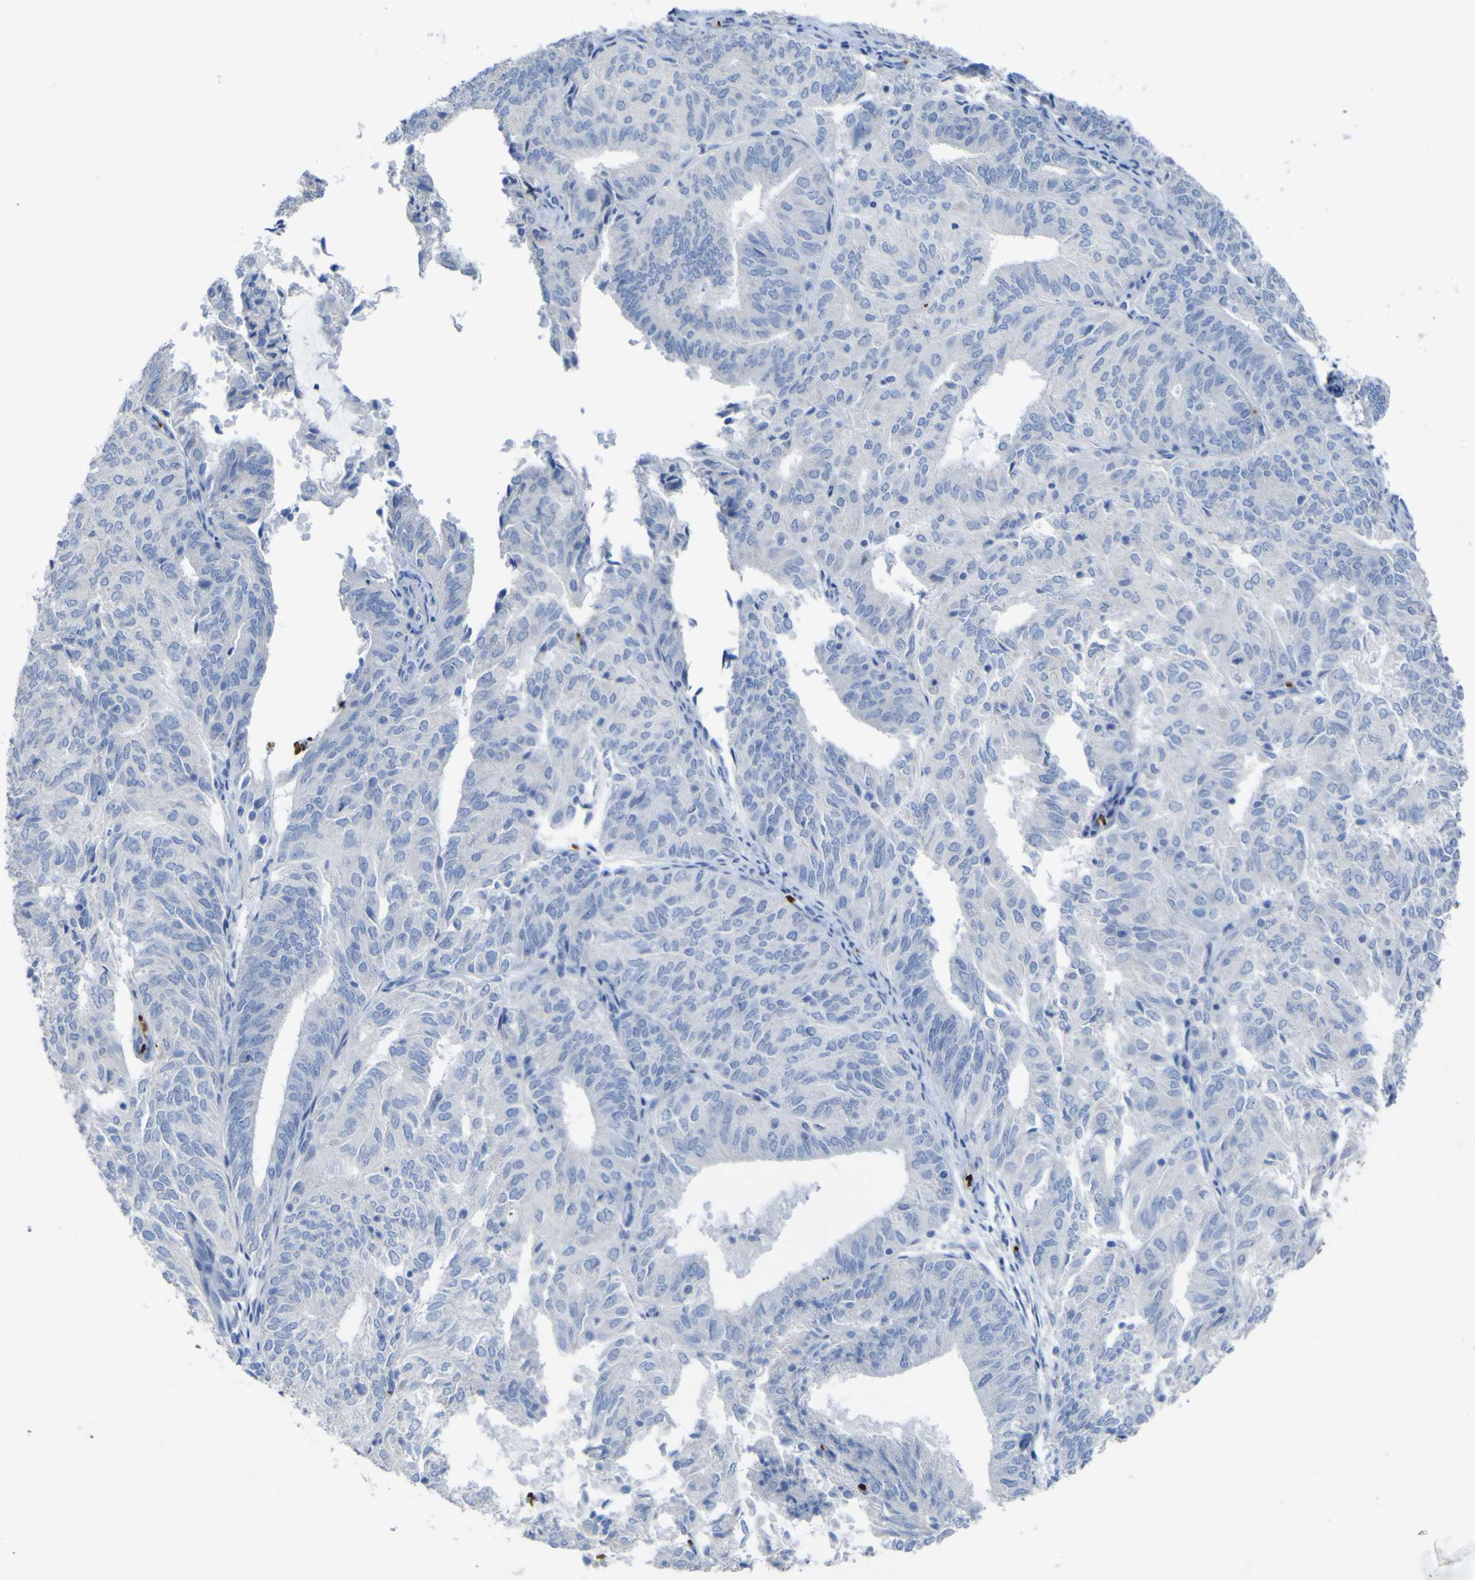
{"staining": {"intensity": "negative", "quantity": "none", "location": "none"}, "tissue": "endometrial cancer", "cell_type": "Tumor cells", "image_type": "cancer", "snomed": [{"axis": "morphology", "description": "Adenocarcinoma, NOS"}, {"axis": "topography", "description": "Uterus"}], "caption": "An image of human endometrial adenocarcinoma is negative for staining in tumor cells.", "gene": "GCM1", "patient": {"sex": "female", "age": 60}}